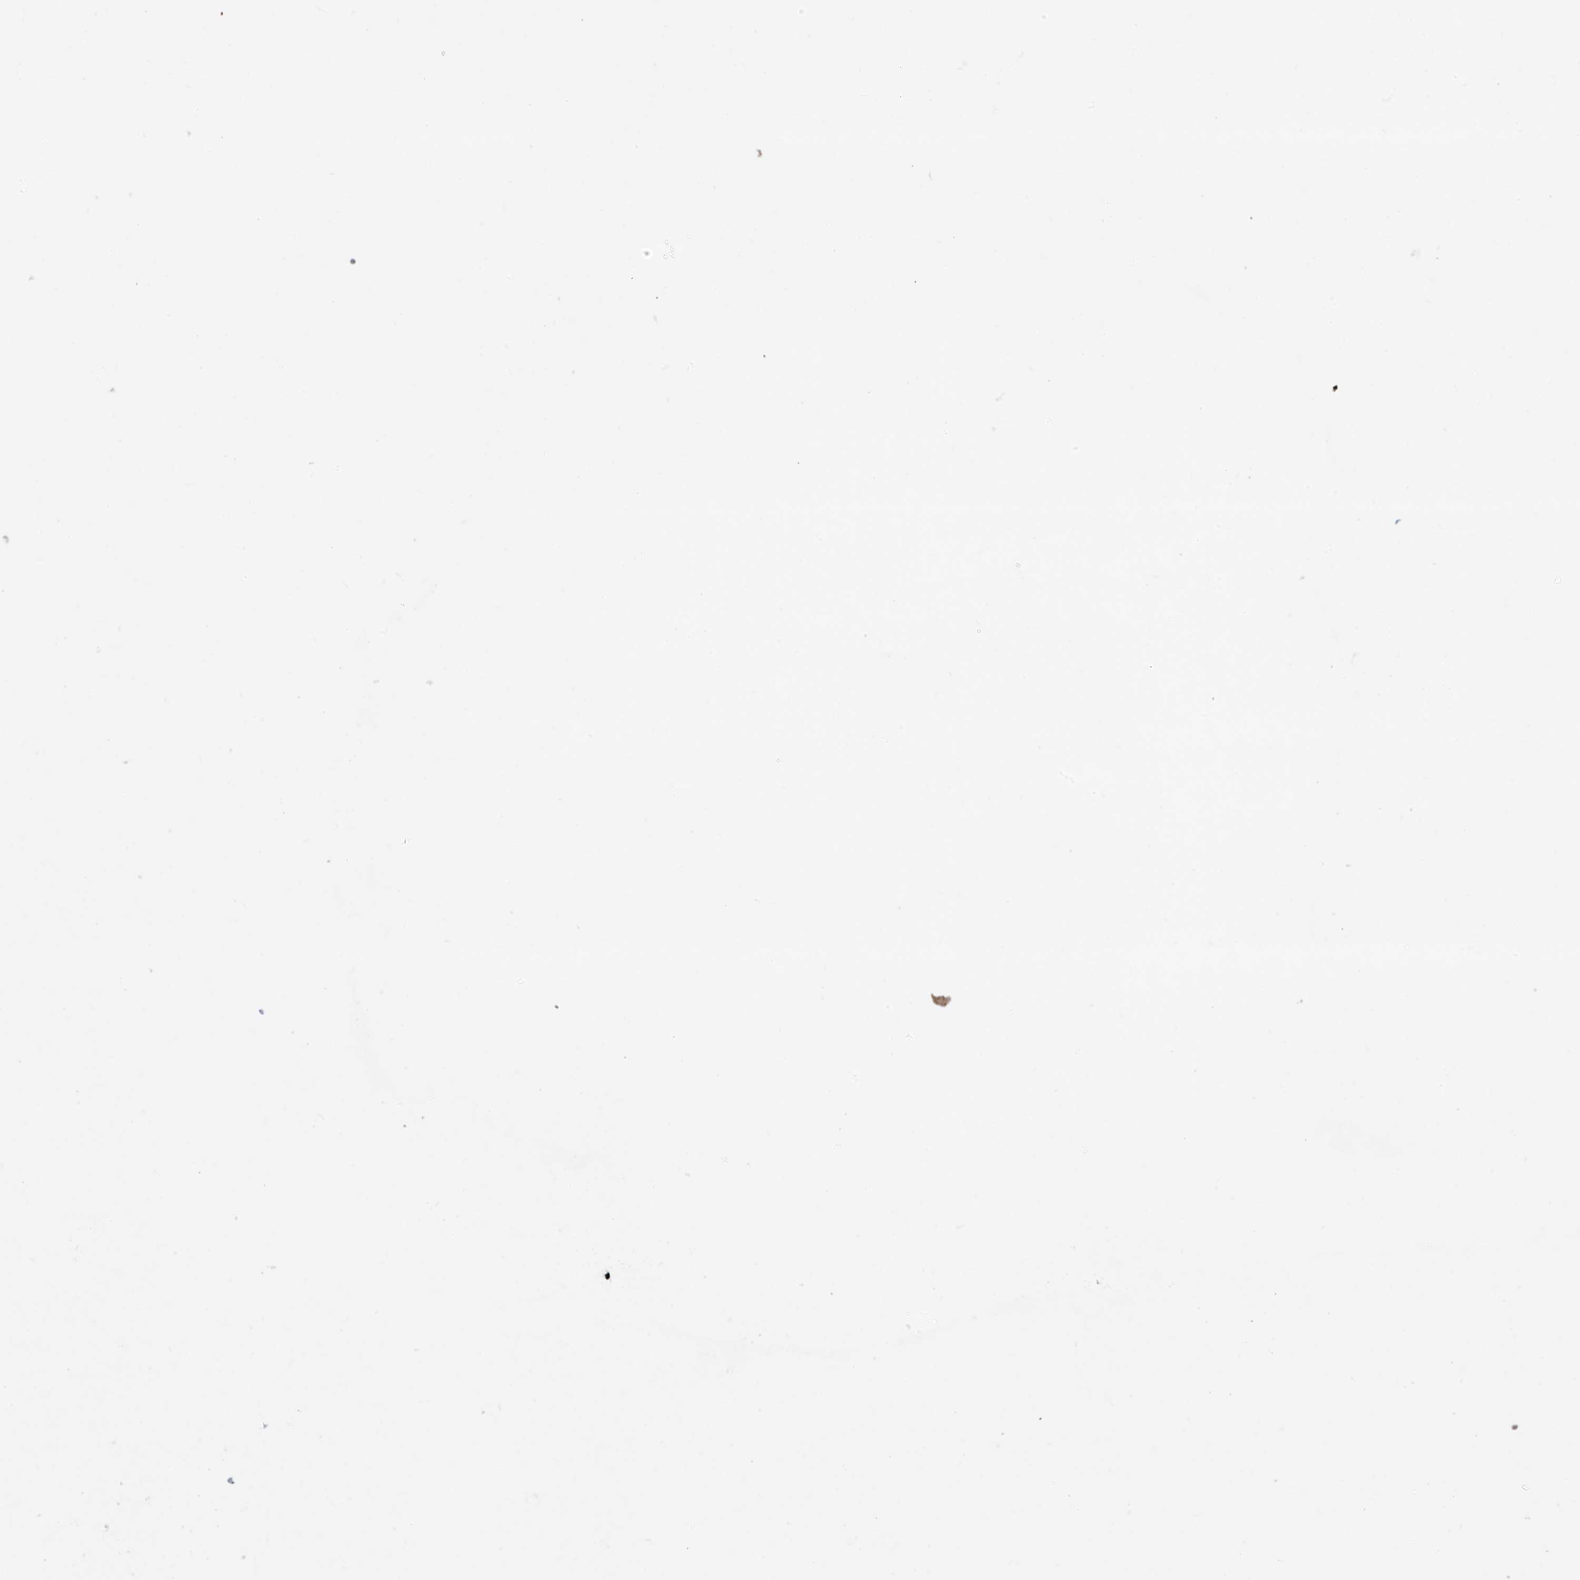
{"staining": {"intensity": "moderate", "quantity": "<25%", "location": "cytoplasmic/membranous"}, "tissue": "endometrial cancer", "cell_type": "Tumor cells", "image_type": "cancer", "snomed": [{"axis": "morphology", "description": "Adenocarcinoma, NOS"}, {"axis": "topography", "description": "Uterus"}], "caption": "Protein expression analysis of human endometrial cancer reveals moderate cytoplasmic/membranous staining in approximately <25% of tumor cells.", "gene": "PRRT3", "patient": {"sex": "female", "age": 77}}